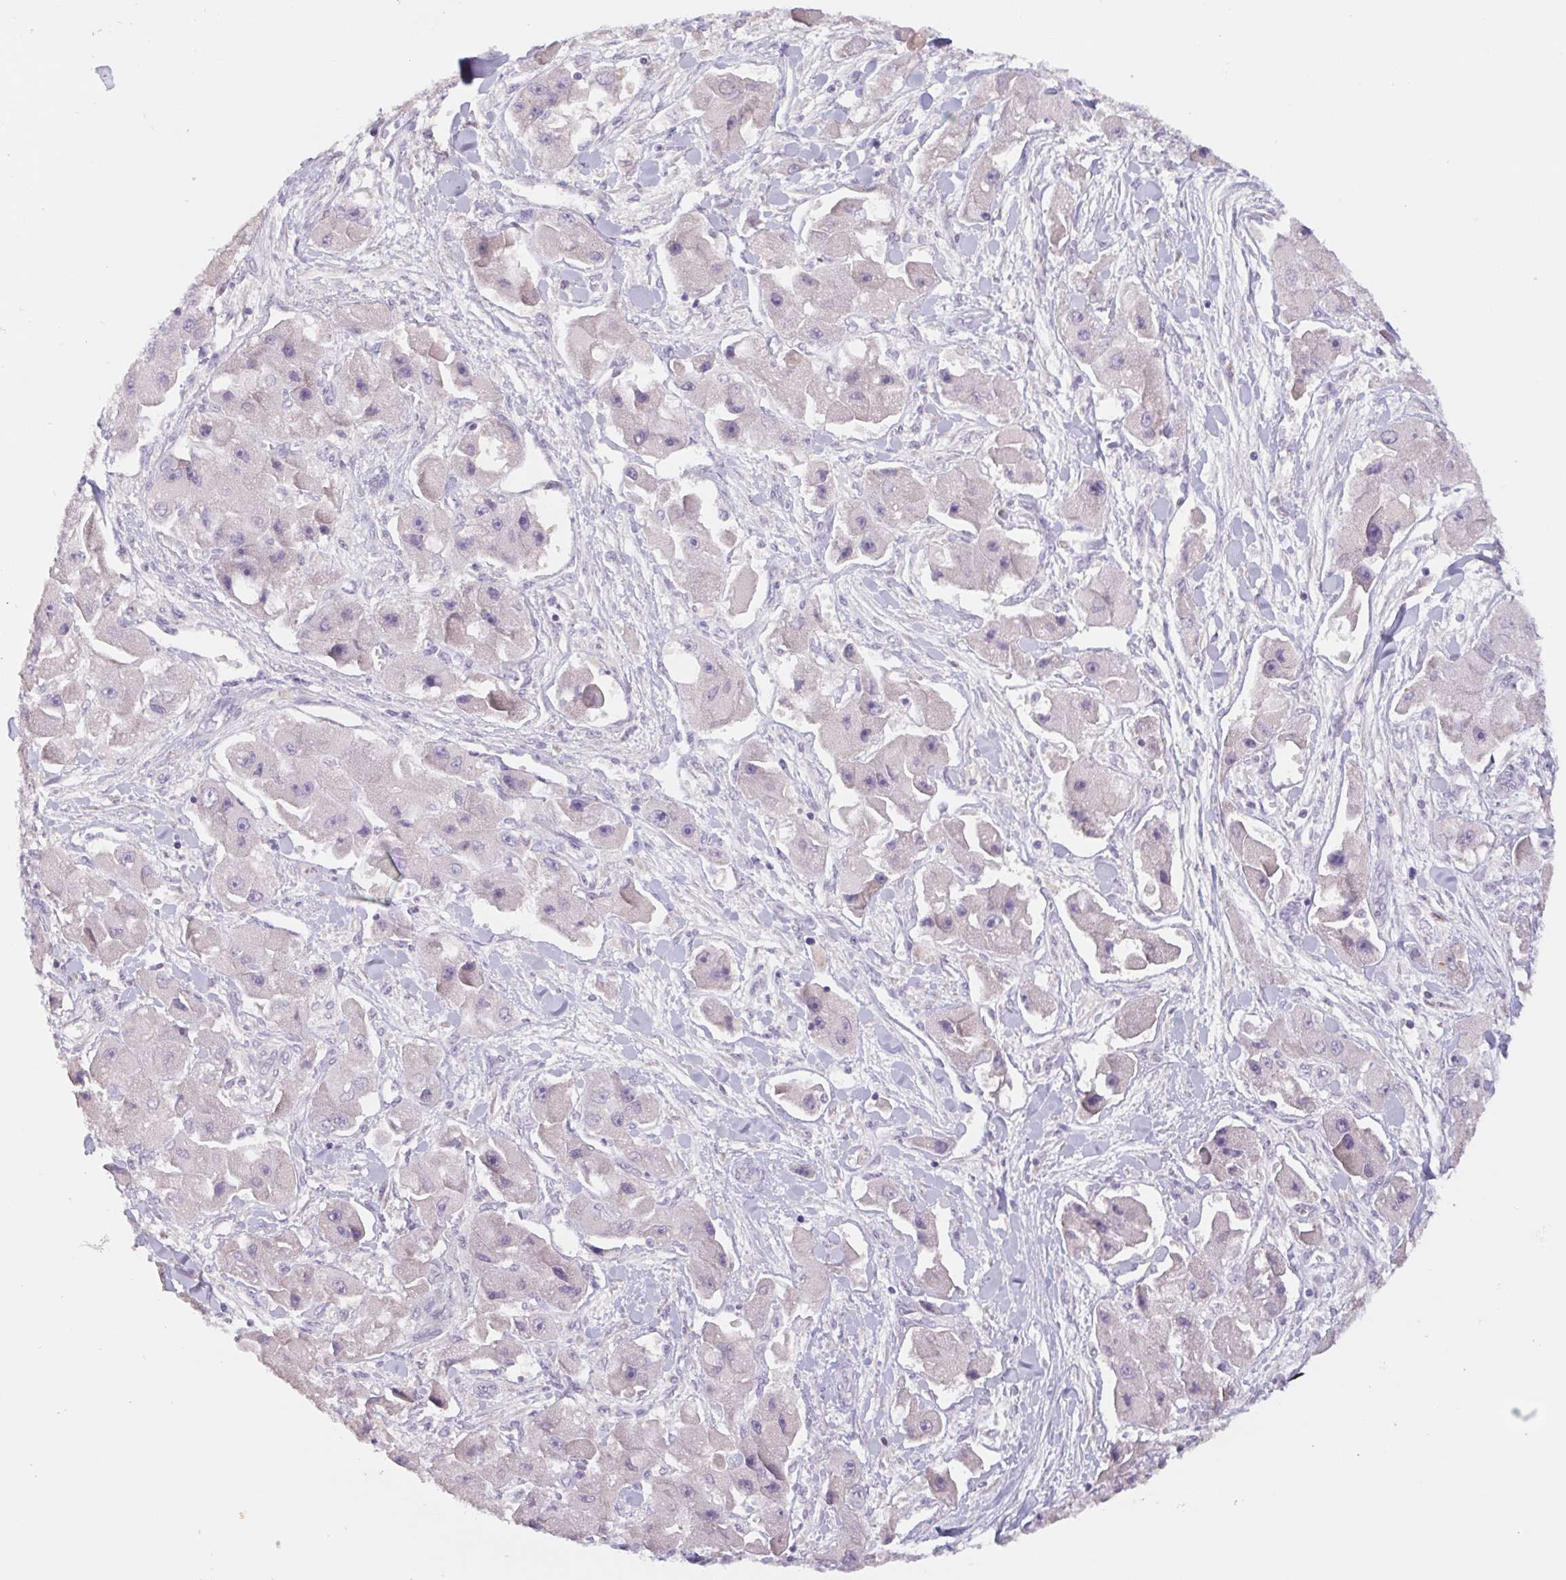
{"staining": {"intensity": "negative", "quantity": "none", "location": "none"}, "tissue": "liver cancer", "cell_type": "Tumor cells", "image_type": "cancer", "snomed": [{"axis": "morphology", "description": "Carcinoma, Hepatocellular, NOS"}, {"axis": "topography", "description": "Liver"}], "caption": "Tumor cells are negative for brown protein staining in liver cancer (hepatocellular carcinoma).", "gene": "PNMA8B", "patient": {"sex": "male", "age": 24}}